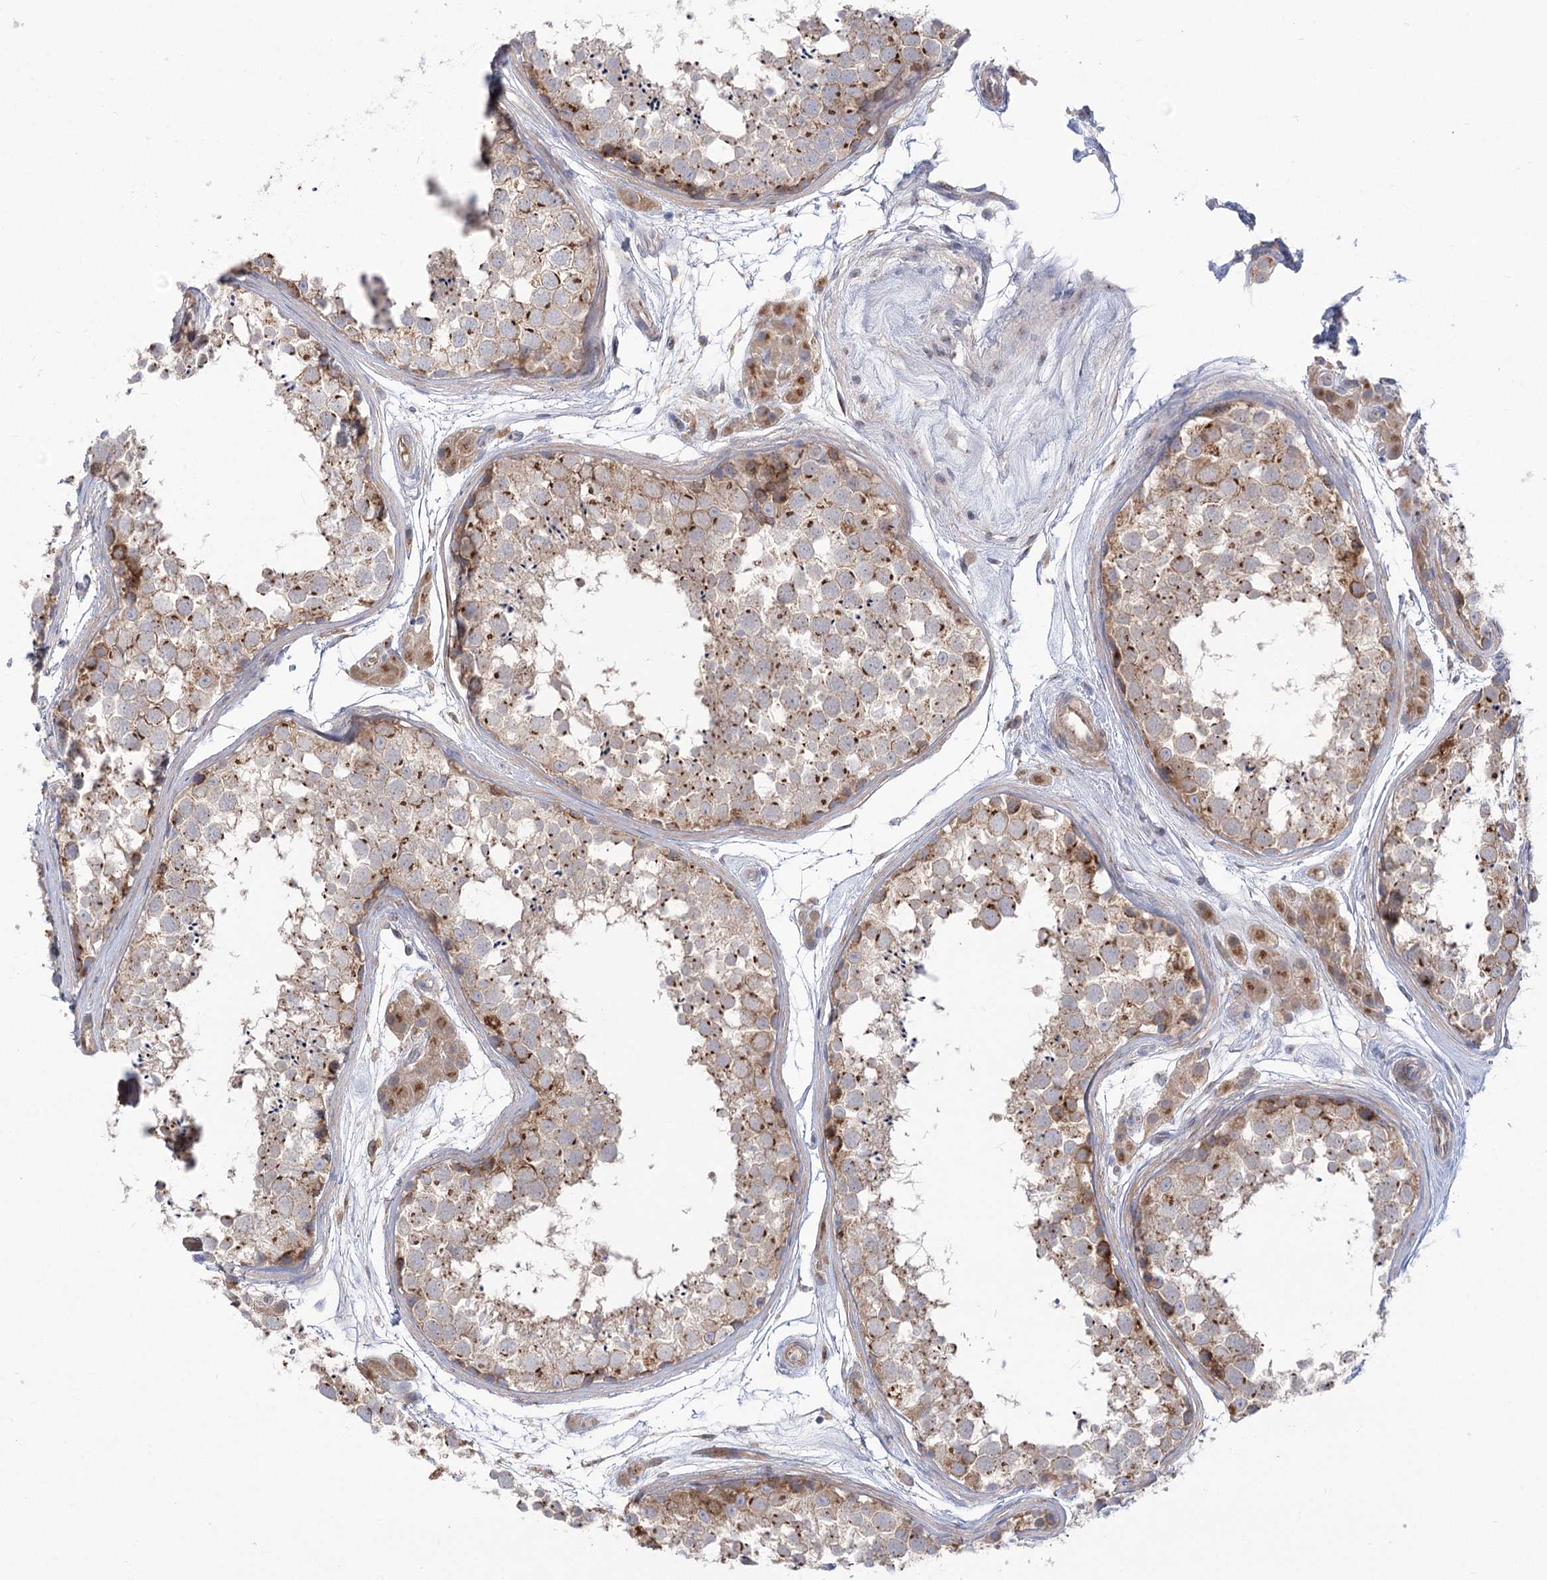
{"staining": {"intensity": "moderate", "quantity": ">75%", "location": "cytoplasmic/membranous"}, "tissue": "testis", "cell_type": "Cells in seminiferous ducts", "image_type": "normal", "snomed": [{"axis": "morphology", "description": "Normal tissue, NOS"}, {"axis": "topography", "description": "Testis"}], "caption": "A brown stain shows moderate cytoplasmic/membranous staining of a protein in cells in seminiferous ducts of normal testis.", "gene": "GBF1", "patient": {"sex": "male", "age": 56}}